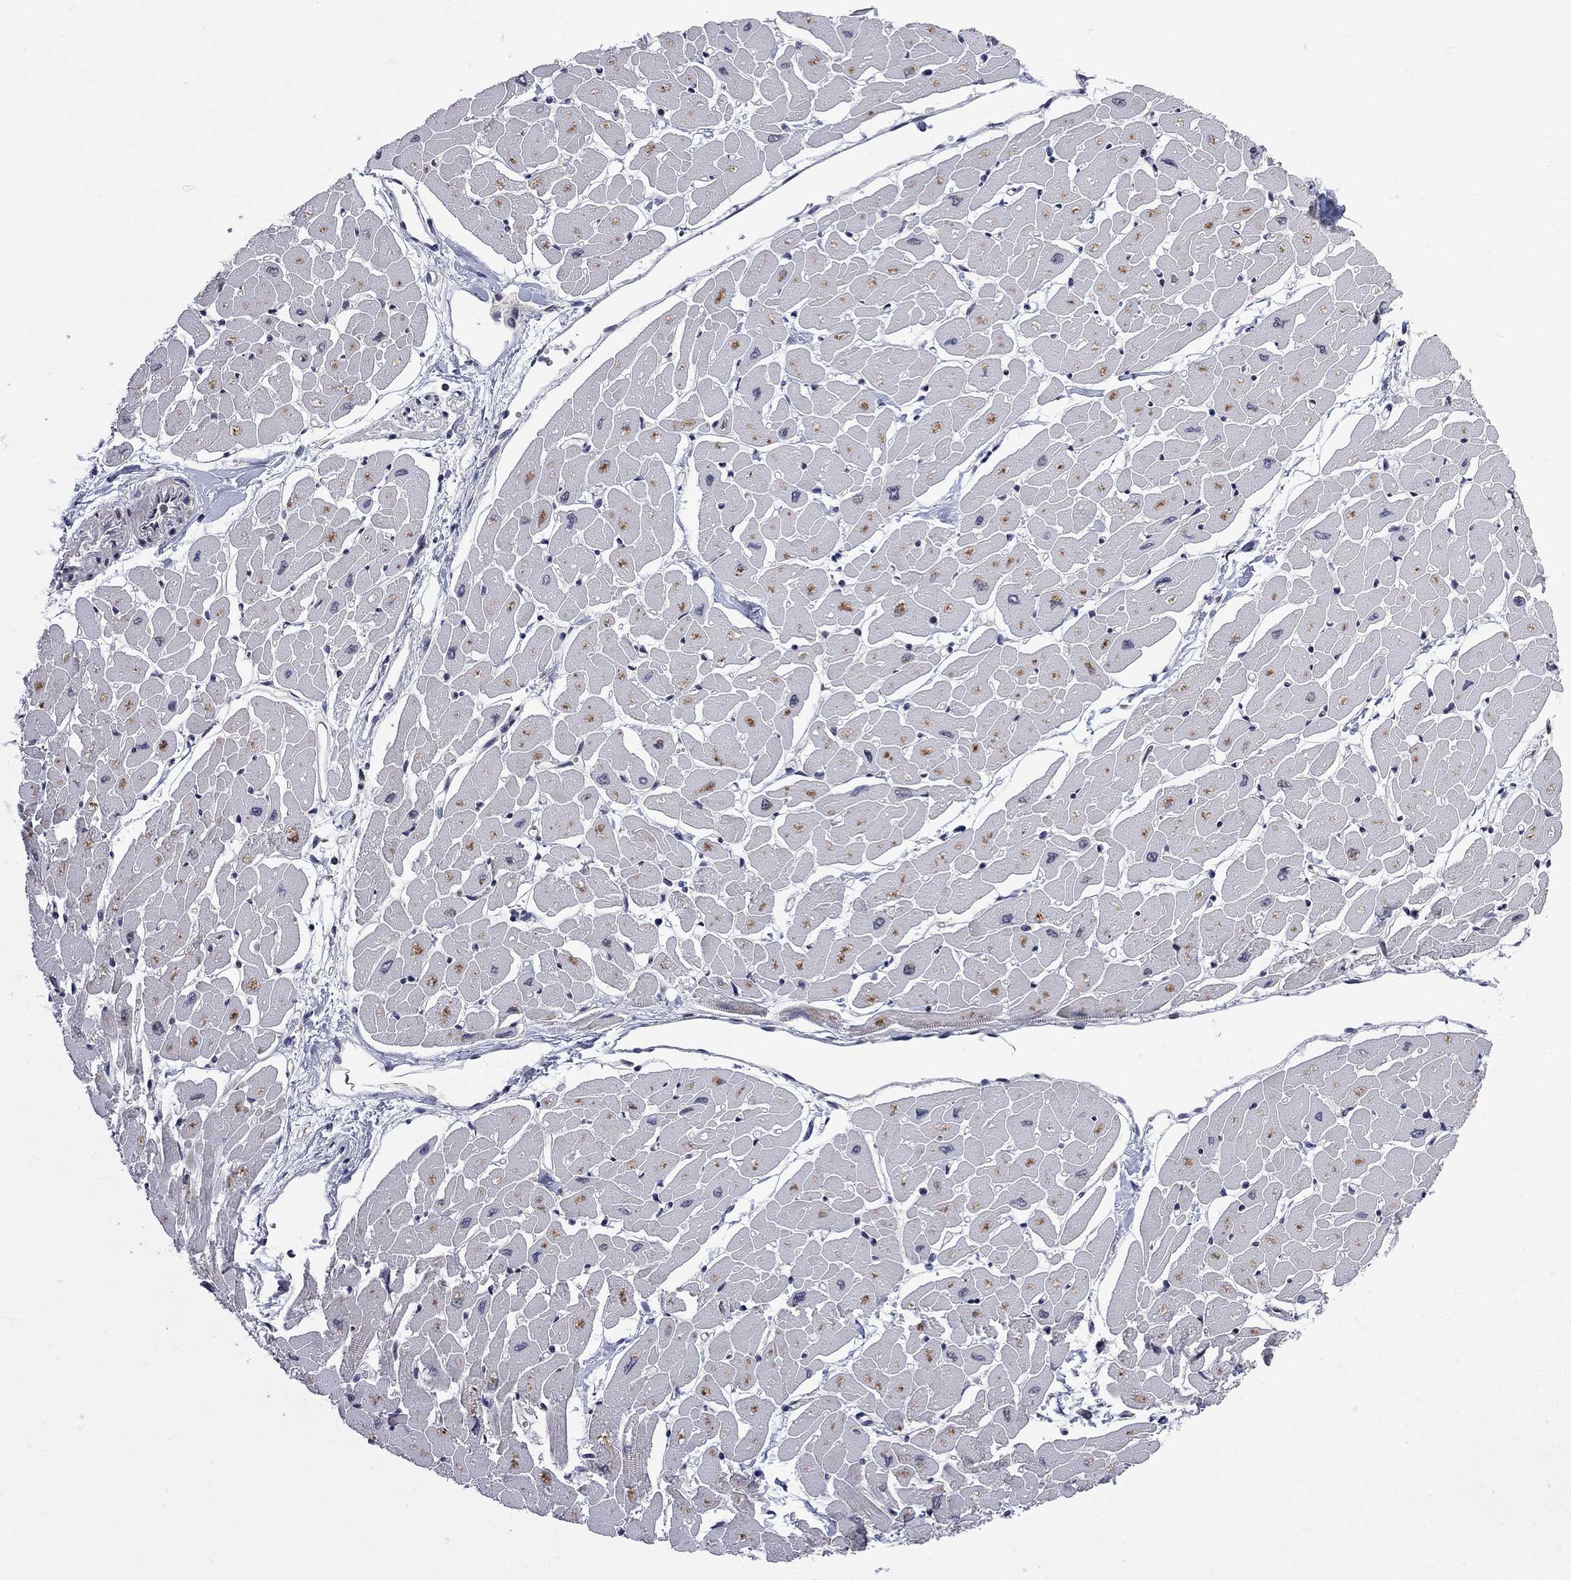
{"staining": {"intensity": "negative", "quantity": "none", "location": "none"}, "tissue": "heart muscle", "cell_type": "Cardiomyocytes", "image_type": "normal", "snomed": [{"axis": "morphology", "description": "Normal tissue, NOS"}, {"axis": "topography", "description": "Heart"}], "caption": "The photomicrograph exhibits no significant staining in cardiomyocytes of heart muscle. (Immunohistochemistry, brightfield microscopy, high magnification).", "gene": "CNOT11", "patient": {"sex": "male", "age": 57}}